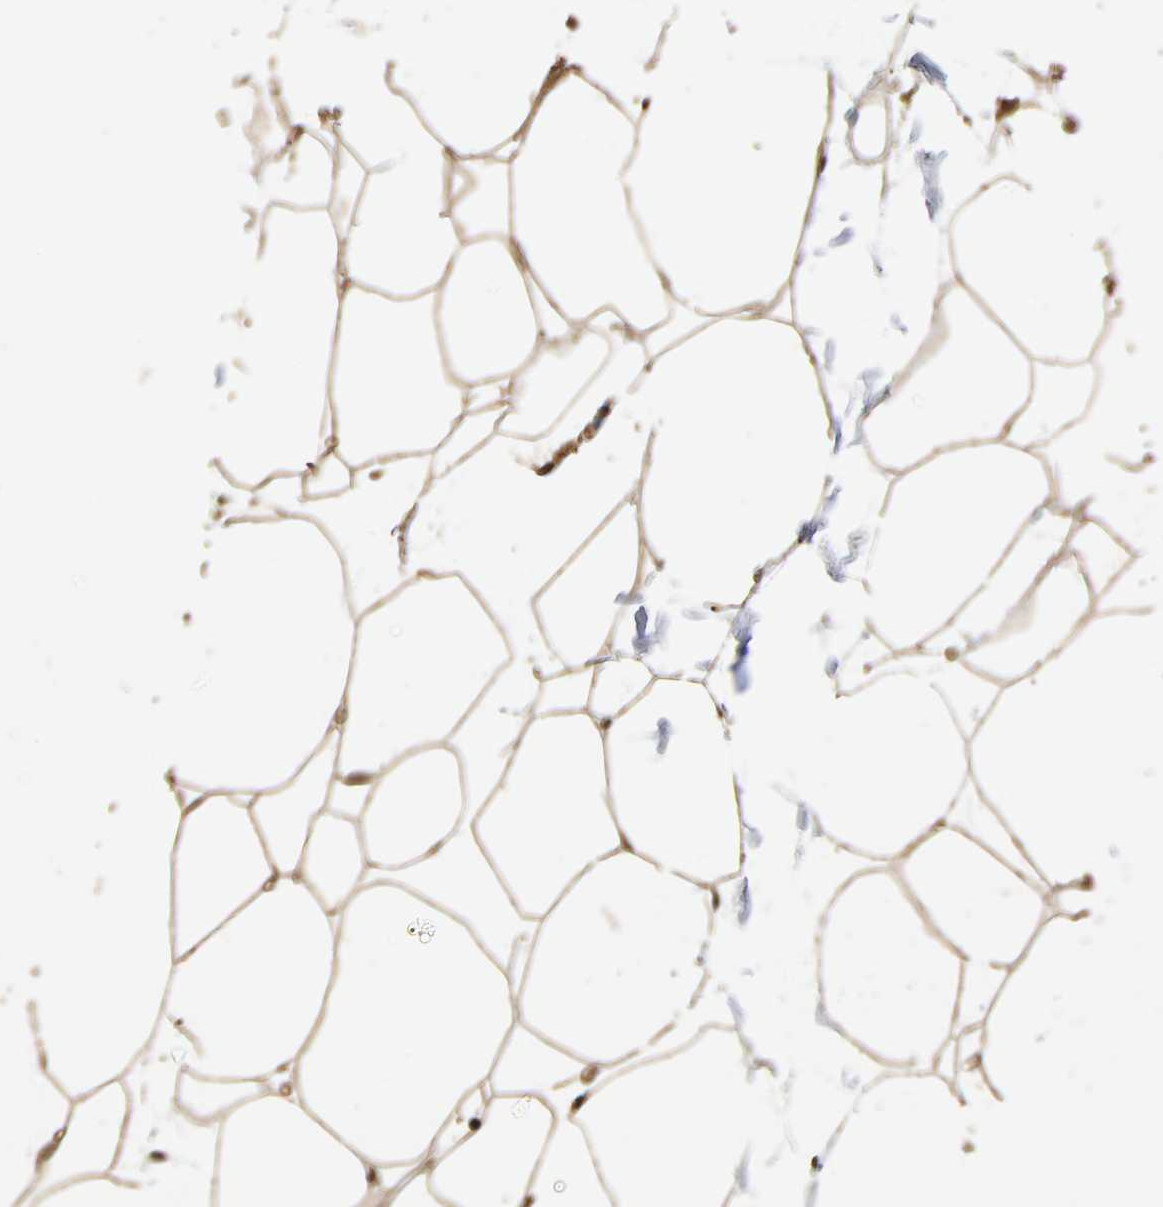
{"staining": {"intensity": "moderate", "quantity": "25%-75%", "location": "cytoplasmic/membranous"}, "tissue": "adipose tissue", "cell_type": "Adipocytes", "image_type": "normal", "snomed": [{"axis": "morphology", "description": "Normal tissue, NOS"}, {"axis": "morphology", "description": "Duct carcinoma"}, {"axis": "topography", "description": "Breast"}, {"axis": "topography", "description": "Adipose tissue"}], "caption": "Adipocytes show moderate cytoplasmic/membranous positivity in about 25%-75% of cells in unremarkable adipose tissue. (brown staining indicates protein expression, while blue staining denotes nuclei).", "gene": "ARHGEF7", "patient": {"sex": "female", "age": 37}}